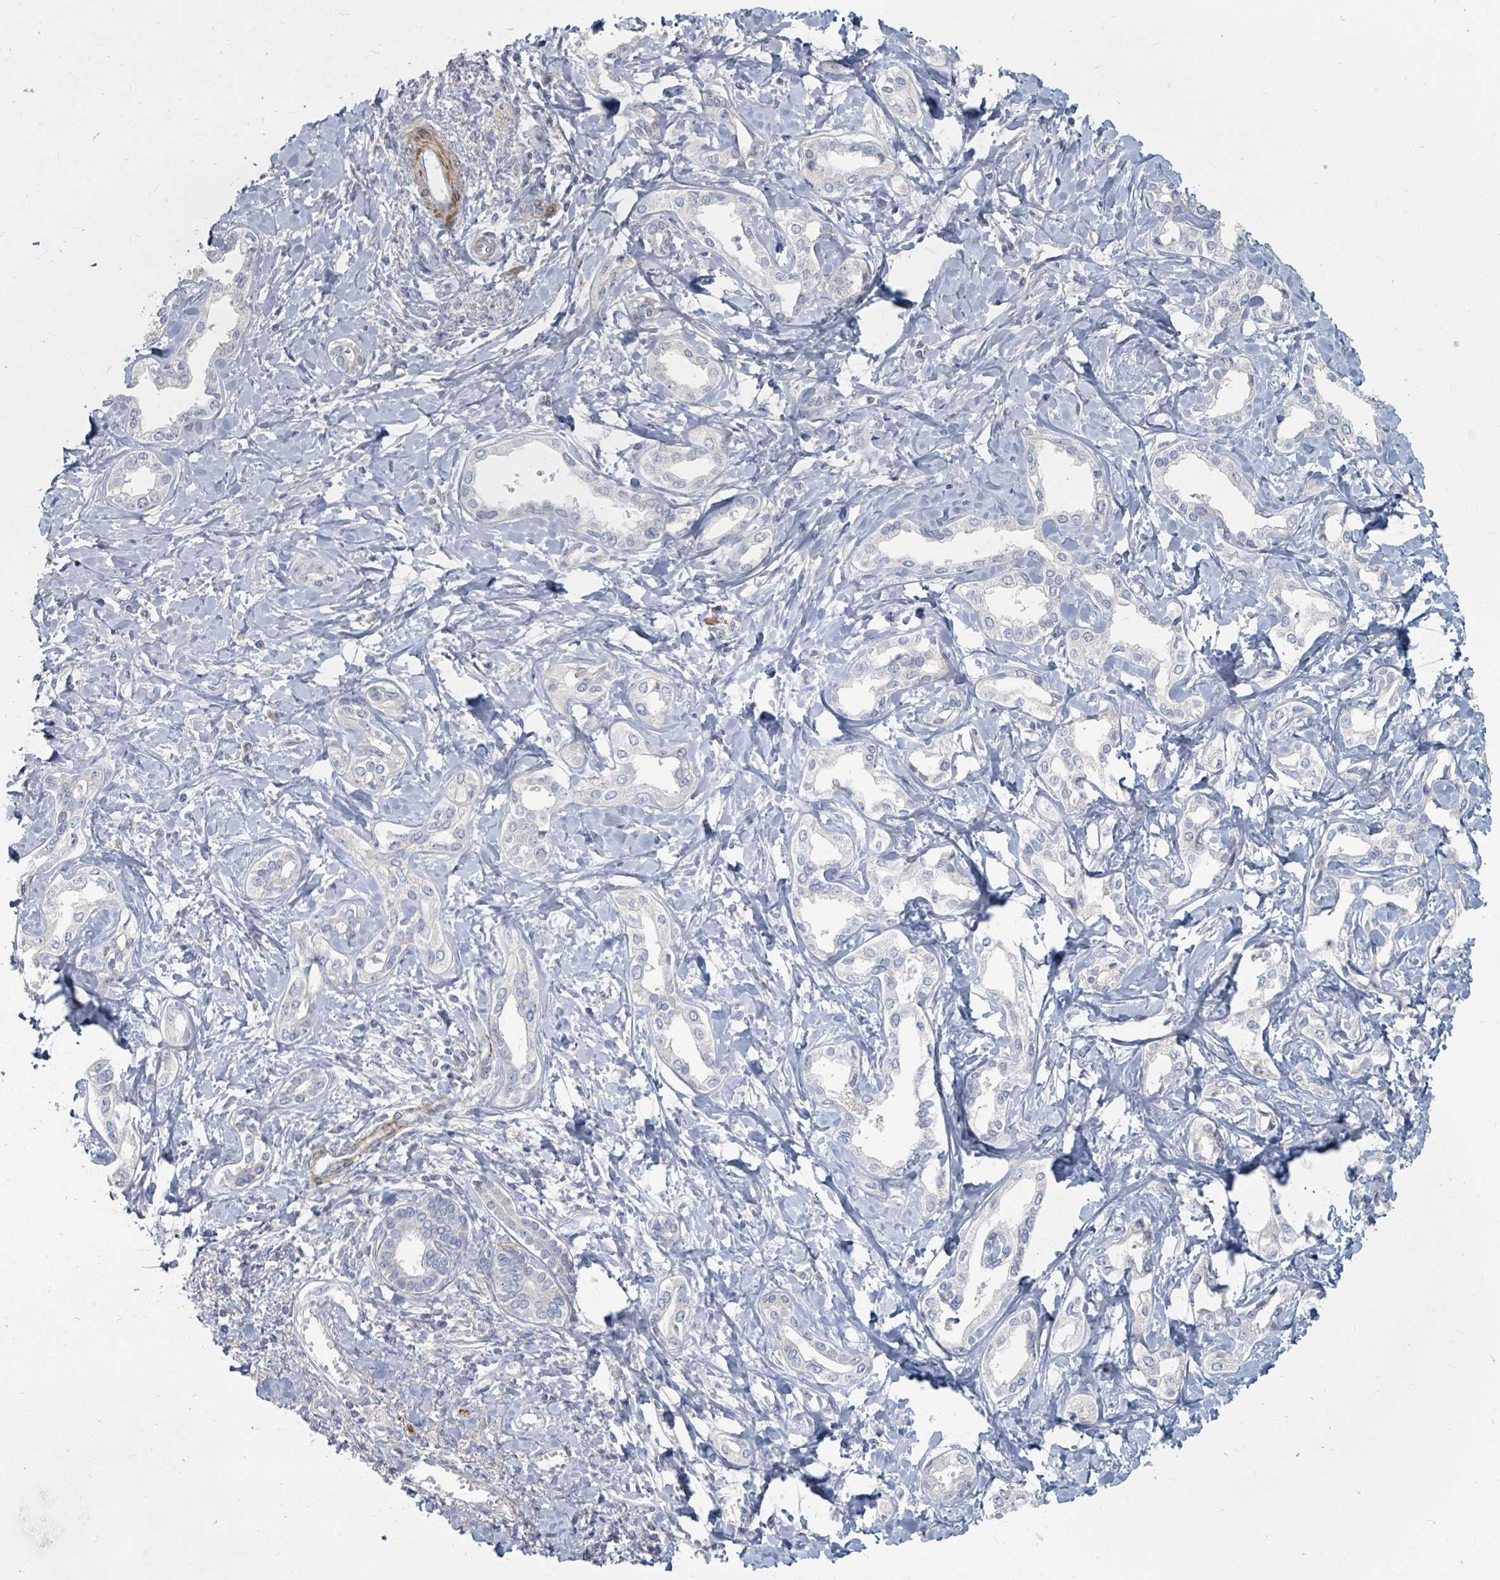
{"staining": {"intensity": "negative", "quantity": "none", "location": "none"}, "tissue": "liver cancer", "cell_type": "Tumor cells", "image_type": "cancer", "snomed": [{"axis": "morphology", "description": "Cholangiocarcinoma"}, {"axis": "topography", "description": "Liver"}], "caption": "Immunohistochemistry micrograph of neoplastic tissue: liver cancer stained with DAB reveals no significant protein expression in tumor cells.", "gene": "ARGFX", "patient": {"sex": "female", "age": 77}}